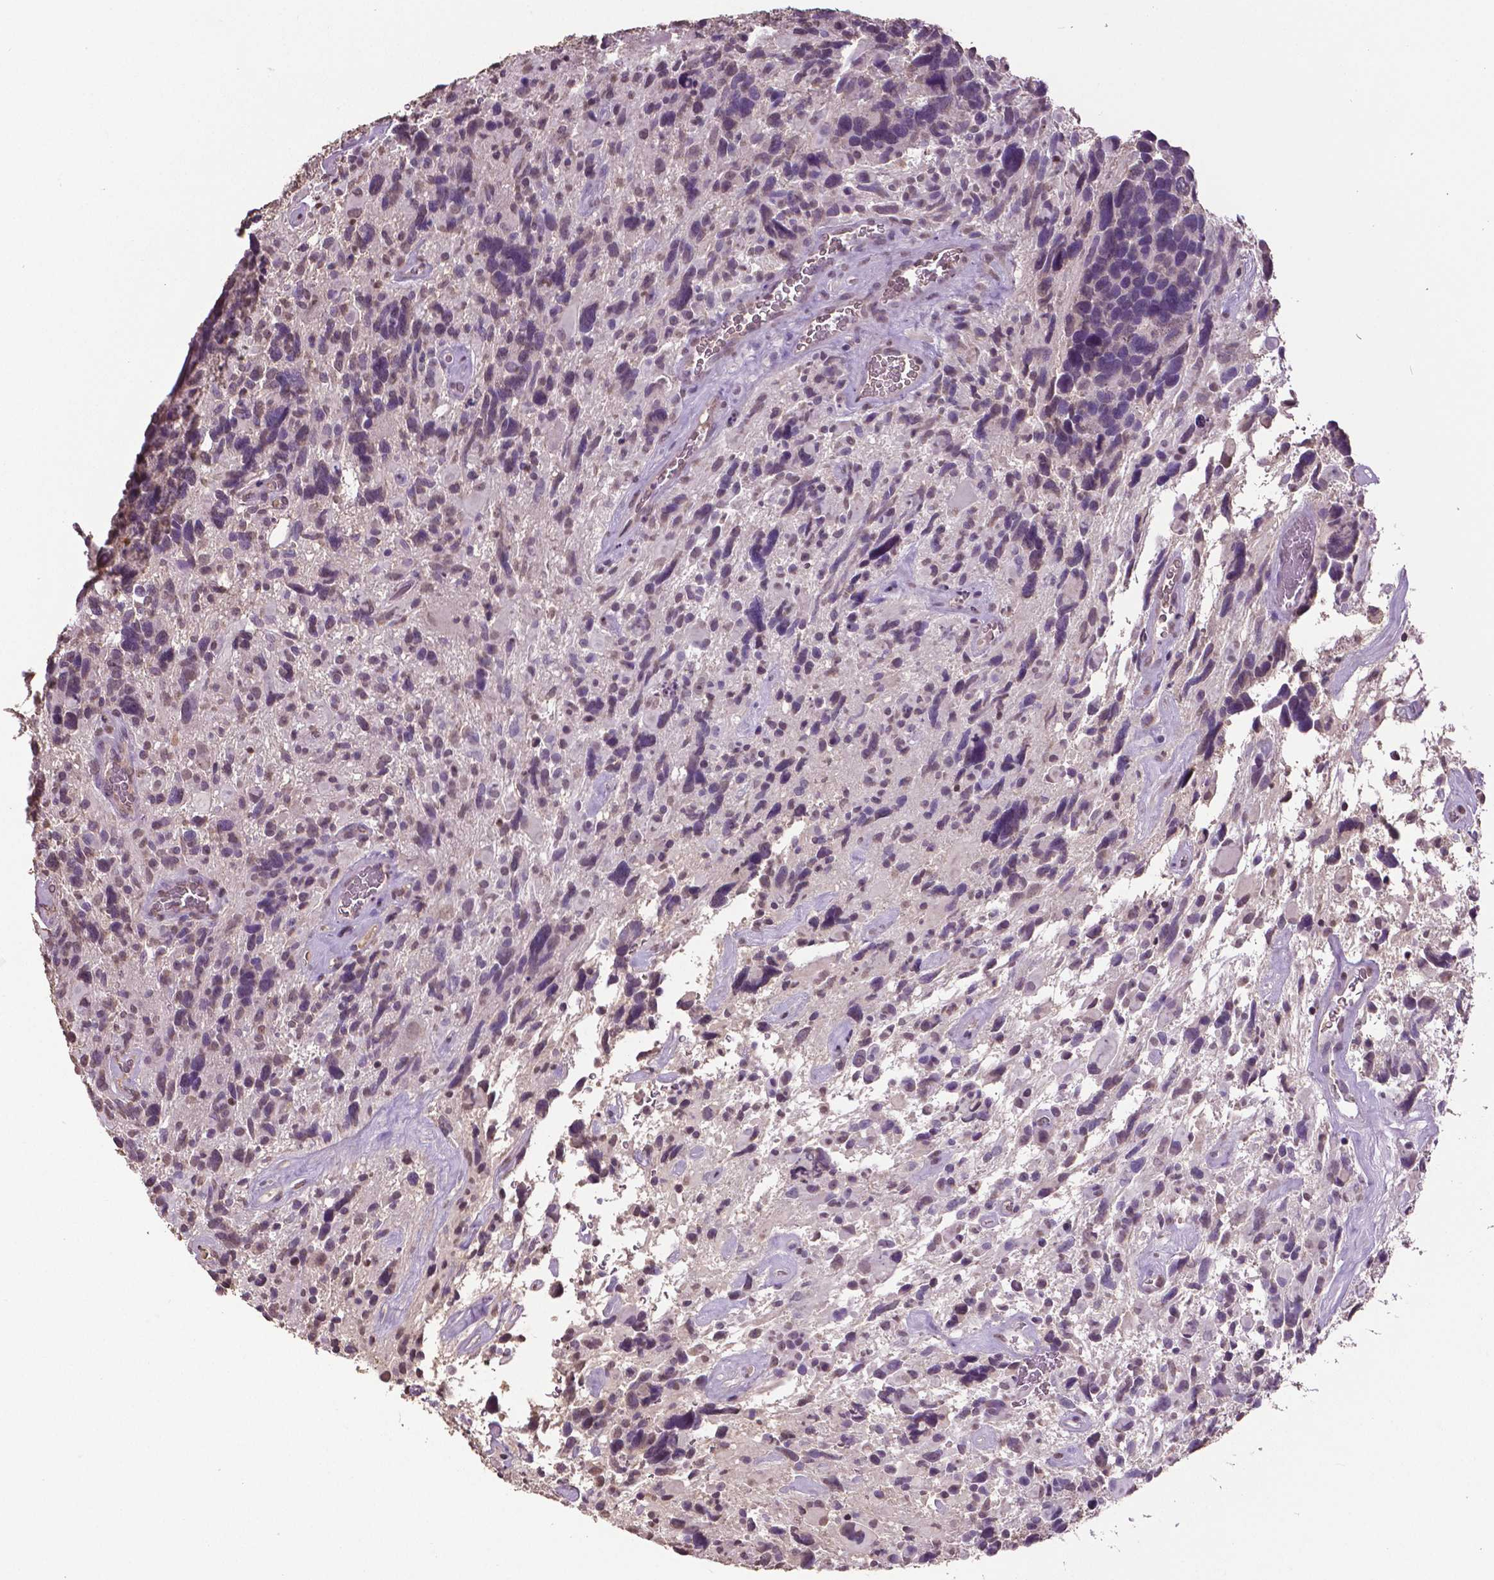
{"staining": {"intensity": "negative", "quantity": "none", "location": "none"}, "tissue": "glioma", "cell_type": "Tumor cells", "image_type": "cancer", "snomed": [{"axis": "morphology", "description": "Glioma, malignant, High grade"}, {"axis": "topography", "description": "Brain"}], "caption": "High-grade glioma (malignant) was stained to show a protein in brown. There is no significant staining in tumor cells. Nuclei are stained in blue.", "gene": "RUNX3", "patient": {"sex": "male", "age": 49}}